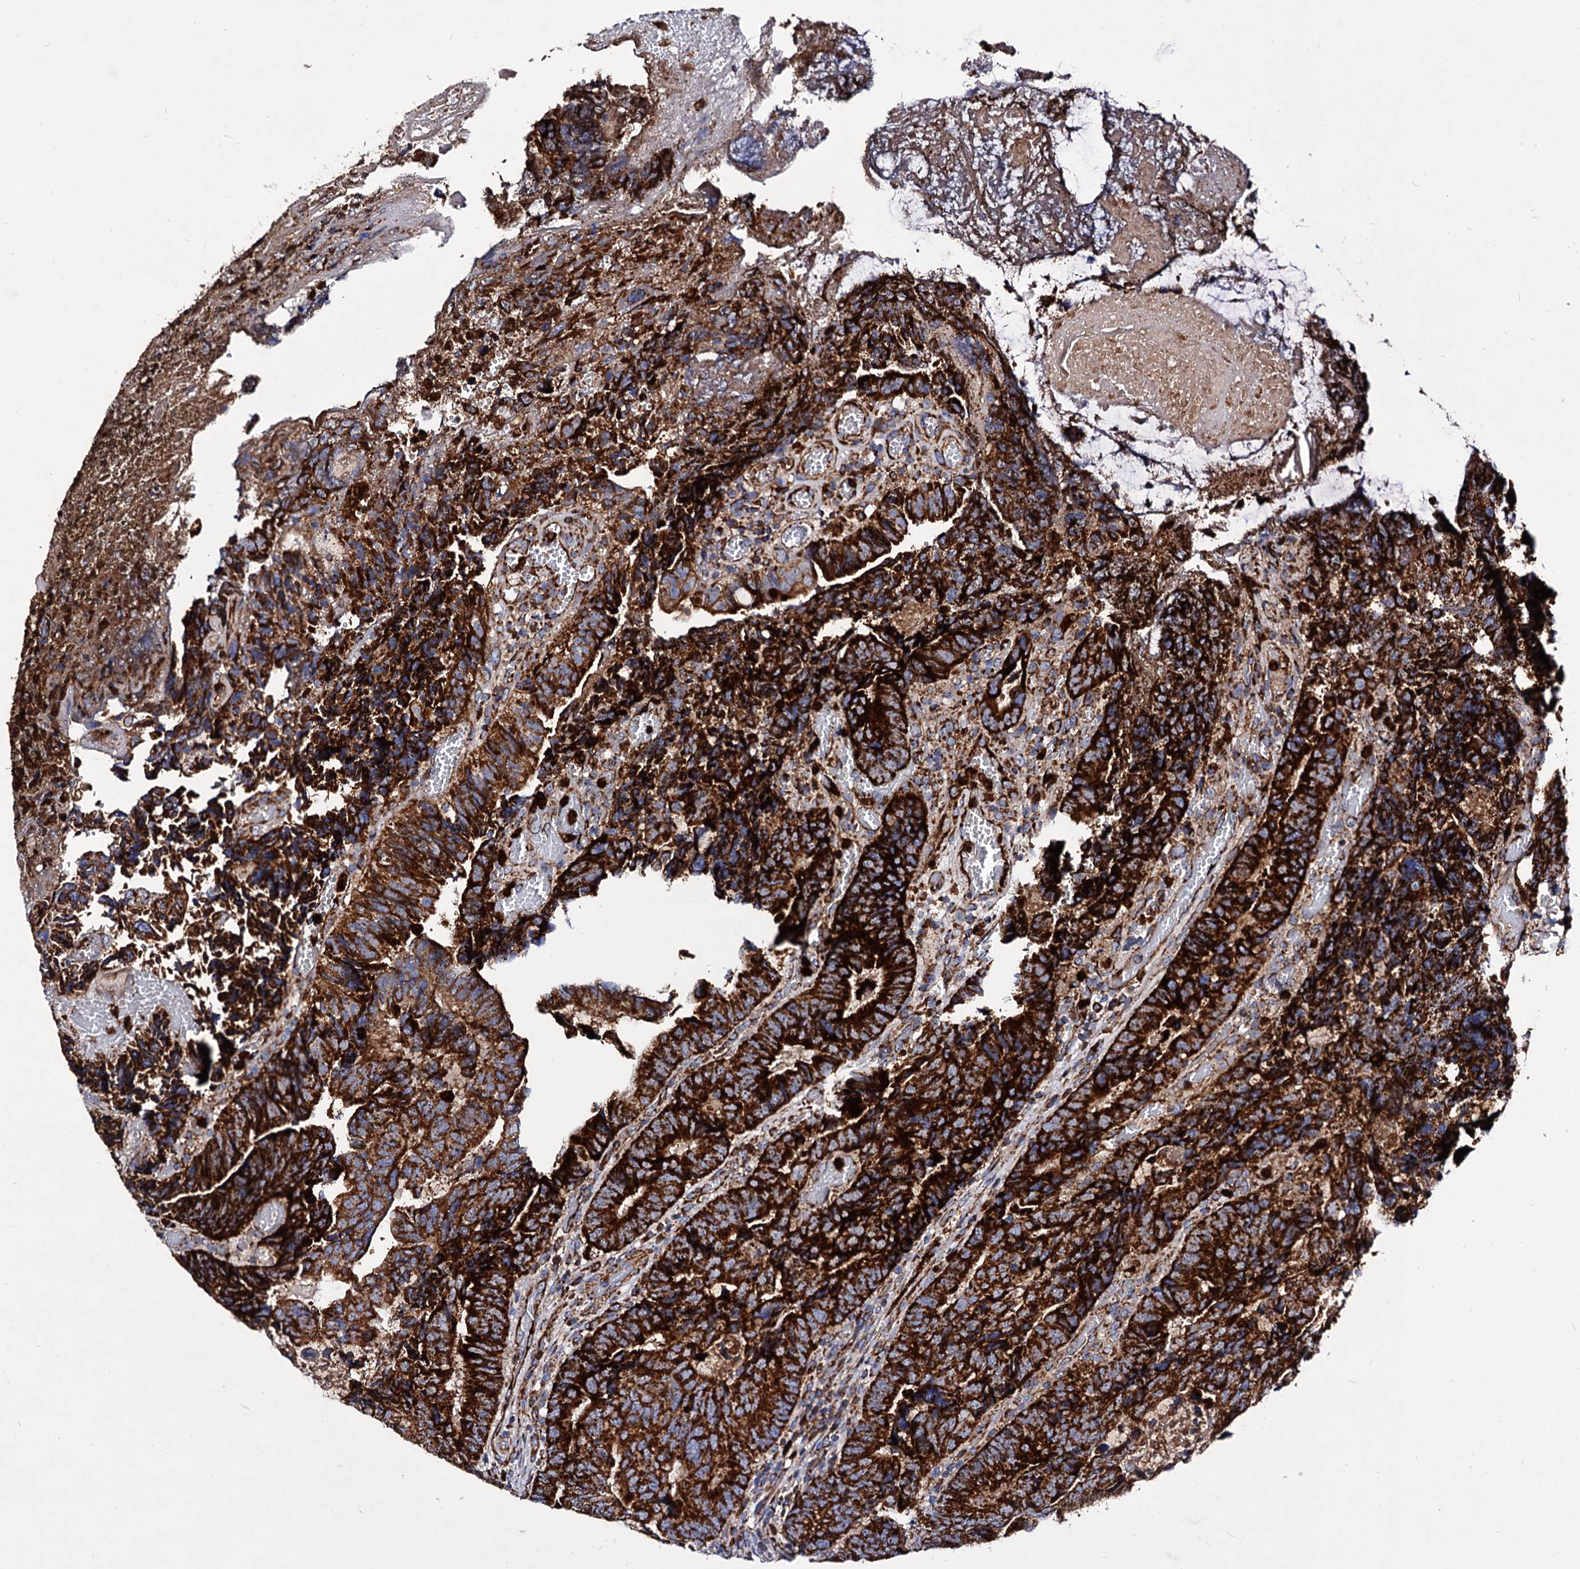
{"staining": {"intensity": "strong", "quantity": ">75%", "location": "cytoplasmic/membranous"}, "tissue": "colorectal cancer", "cell_type": "Tumor cells", "image_type": "cancer", "snomed": [{"axis": "morphology", "description": "Adenocarcinoma, NOS"}, {"axis": "topography", "description": "Colon"}], "caption": "Colorectal cancer stained with a brown dye shows strong cytoplasmic/membranous positive positivity in about >75% of tumor cells.", "gene": "ACAD9", "patient": {"sex": "female", "age": 67}}